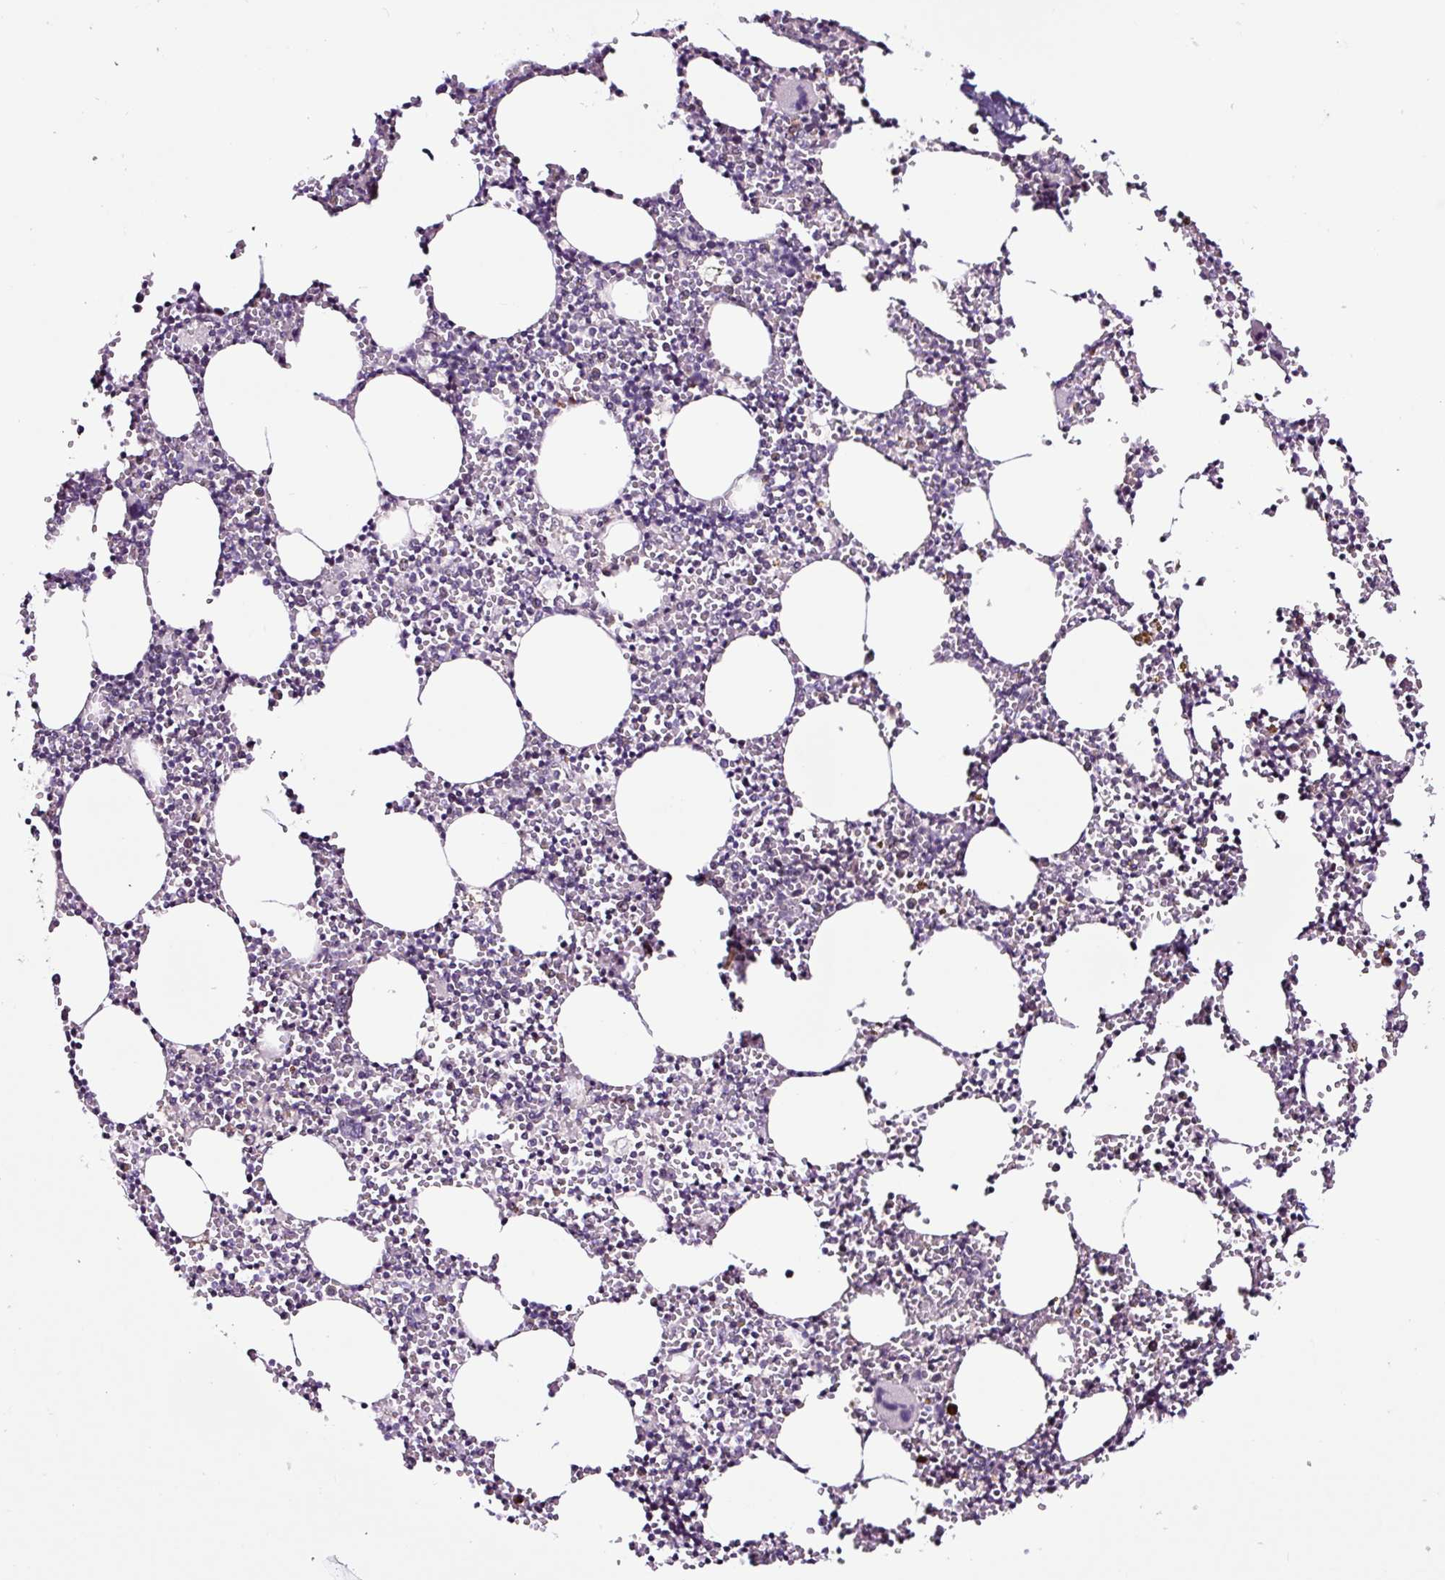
{"staining": {"intensity": "negative", "quantity": "none", "location": "none"}, "tissue": "bone marrow", "cell_type": "Hematopoietic cells", "image_type": "normal", "snomed": [{"axis": "morphology", "description": "Normal tissue, NOS"}, {"axis": "topography", "description": "Bone marrow"}], "caption": "DAB immunohistochemical staining of benign bone marrow shows no significant positivity in hematopoietic cells.", "gene": "NOM1", "patient": {"sex": "male", "age": 54}}